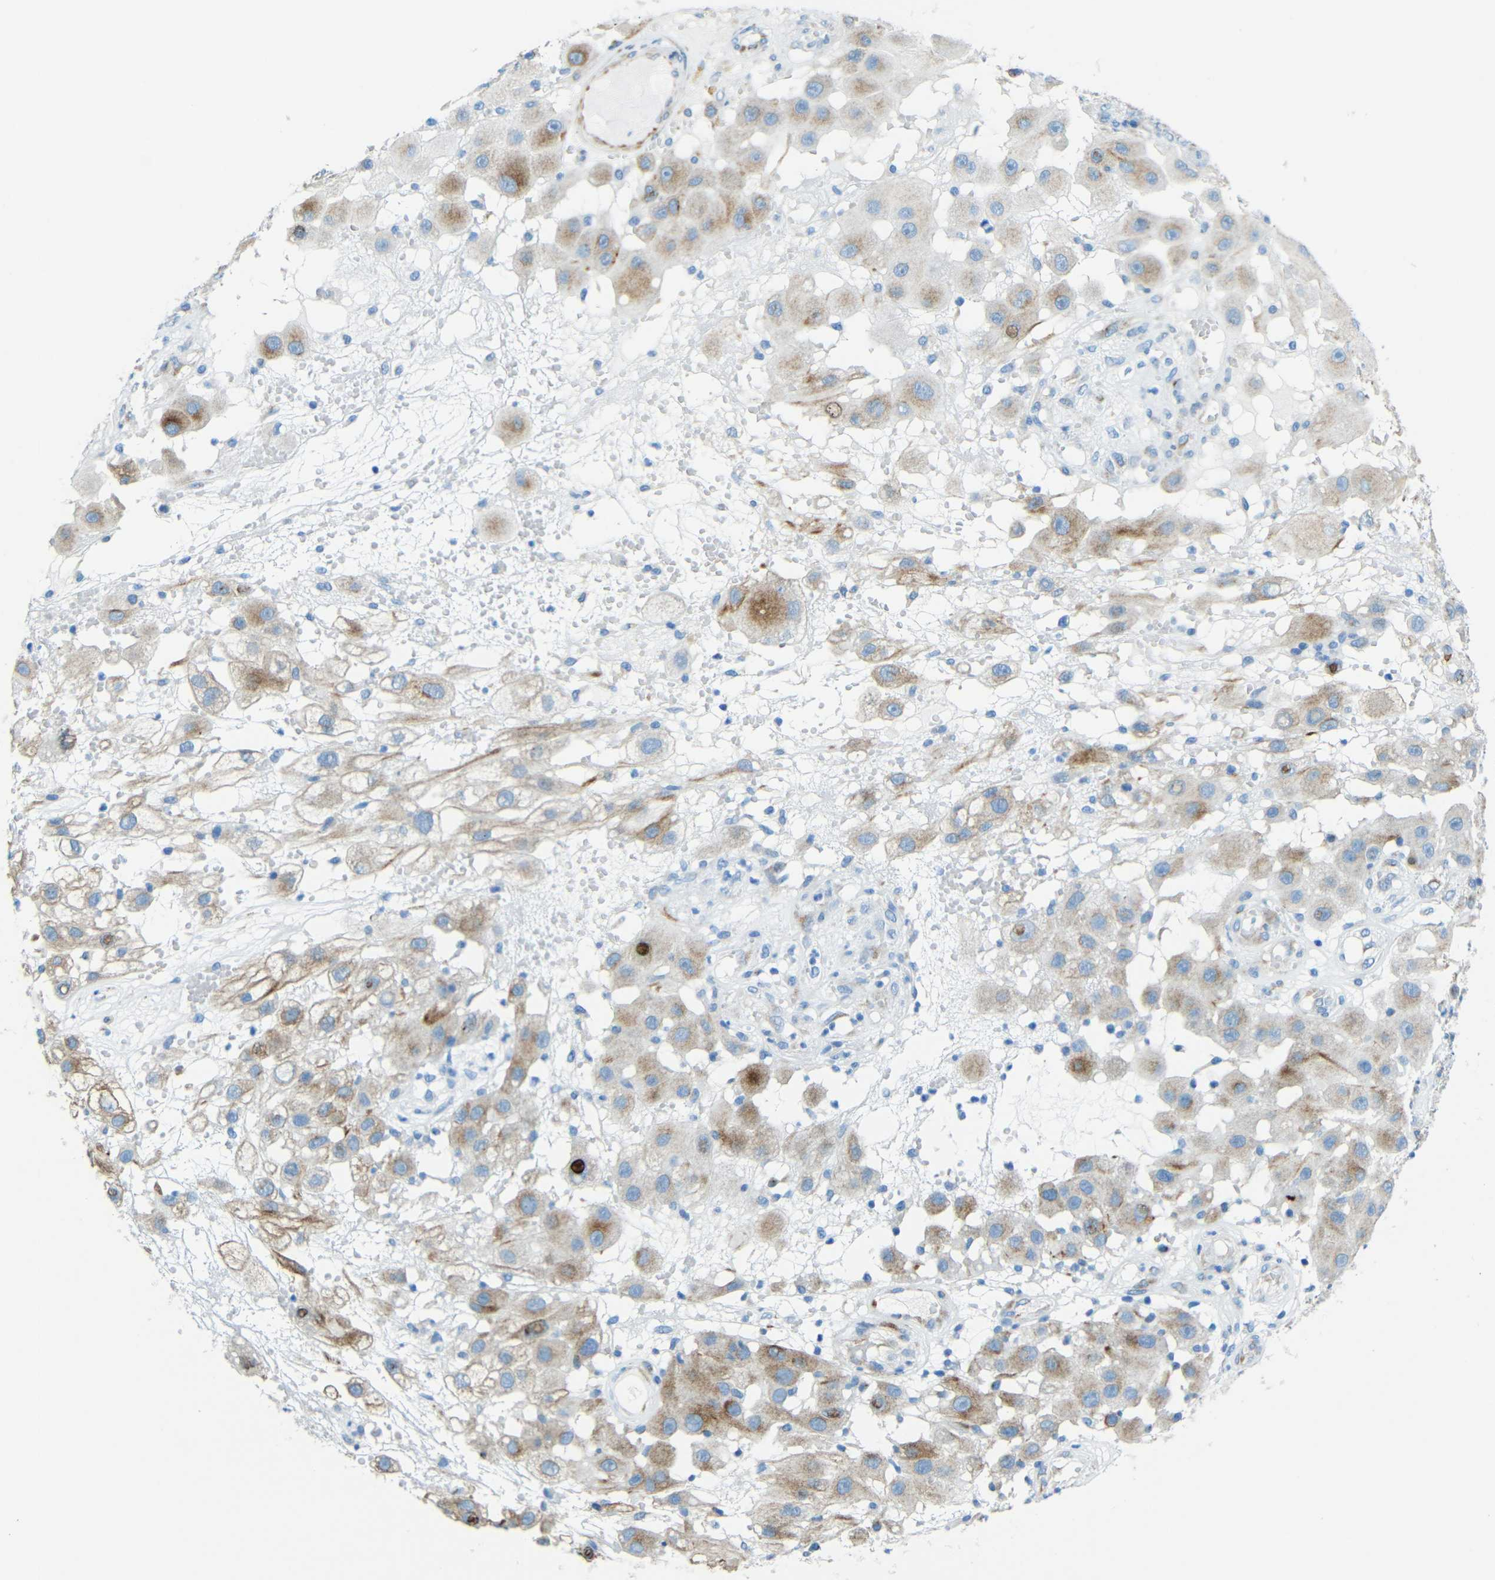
{"staining": {"intensity": "moderate", "quantity": "<25%", "location": "cytoplasmic/membranous"}, "tissue": "melanoma", "cell_type": "Tumor cells", "image_type": "cancer", "snomed": [{"axis": "morphology", "description": "Malignant melanoma, NOS"}, {"axis": "topography", "description": "Skin"}], "caption": "DAB immunohistochemical staining of human melanoma shows moderate cytoplasmic/membranous protein staining in approximately <25% of tumor cells. The protein of interest is stained brown, and the nuclei are stained in blue (DAB (3,3'-diaminobenzidine) IHC with brightfield microscopy, high magnification).", "gene": "TUBB4B", "patient": {"sex": "female", "age": 81}}